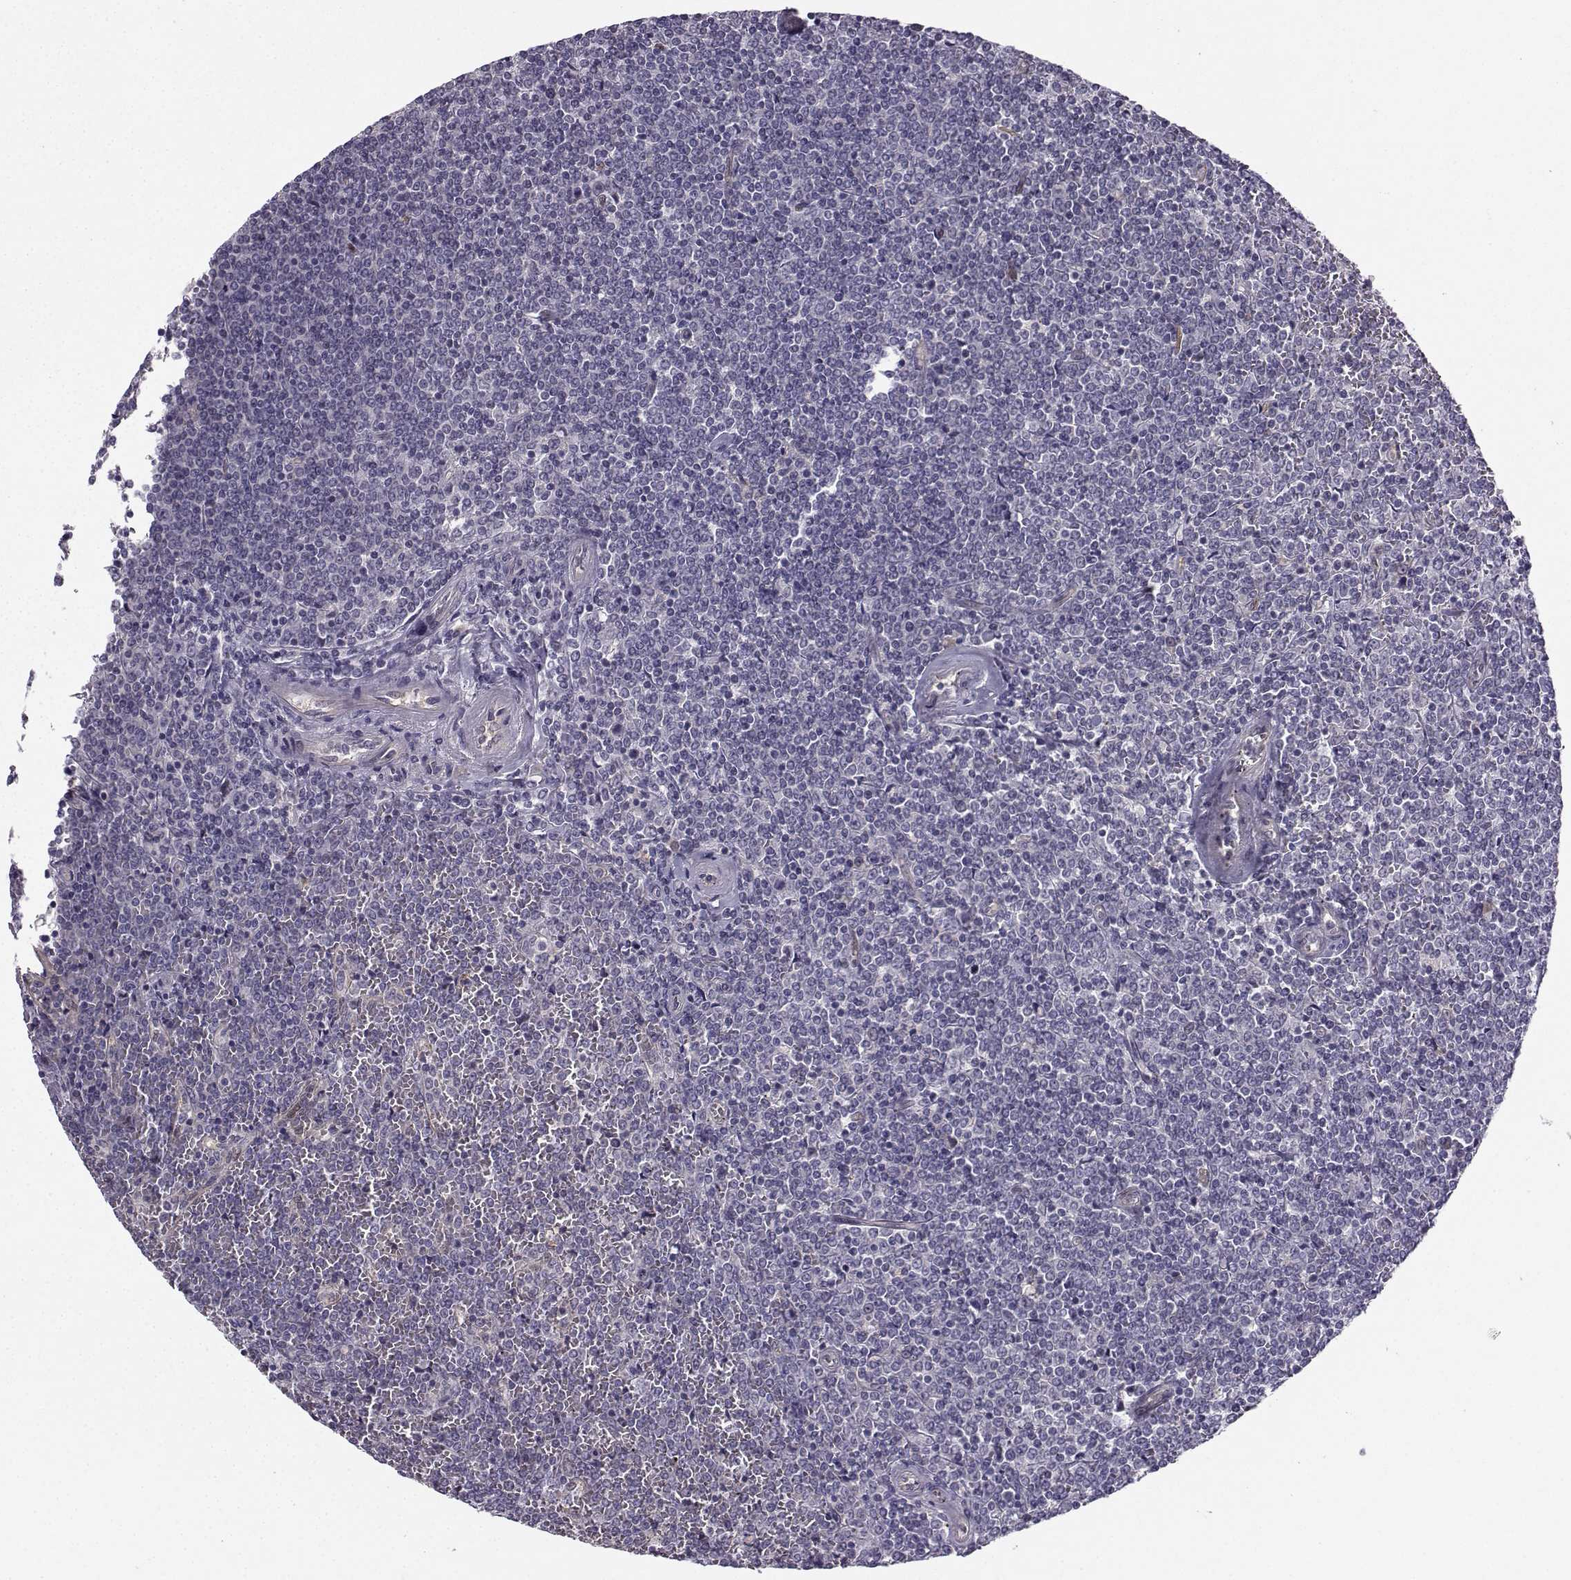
{"staining": {"intensity": "negative", "quantity": "none", "location": "none"}, "tissue": "lymphoma", "cell_type": "Tumor cells", "image_type": "cancer", "snomed": [{"axis": "morphology", "description": "Malignant lymphoma, non-Hodgkin's type, Low grade"}, {"axis": "topography", "description": "Spleen"}], "caption": "Immunohistochemistry of human lymphoma displays no expression in tumor cells. Nuclei are stained in blue.", "gene": "NQO1", "patient": {"sex": "female", "age": 19}}